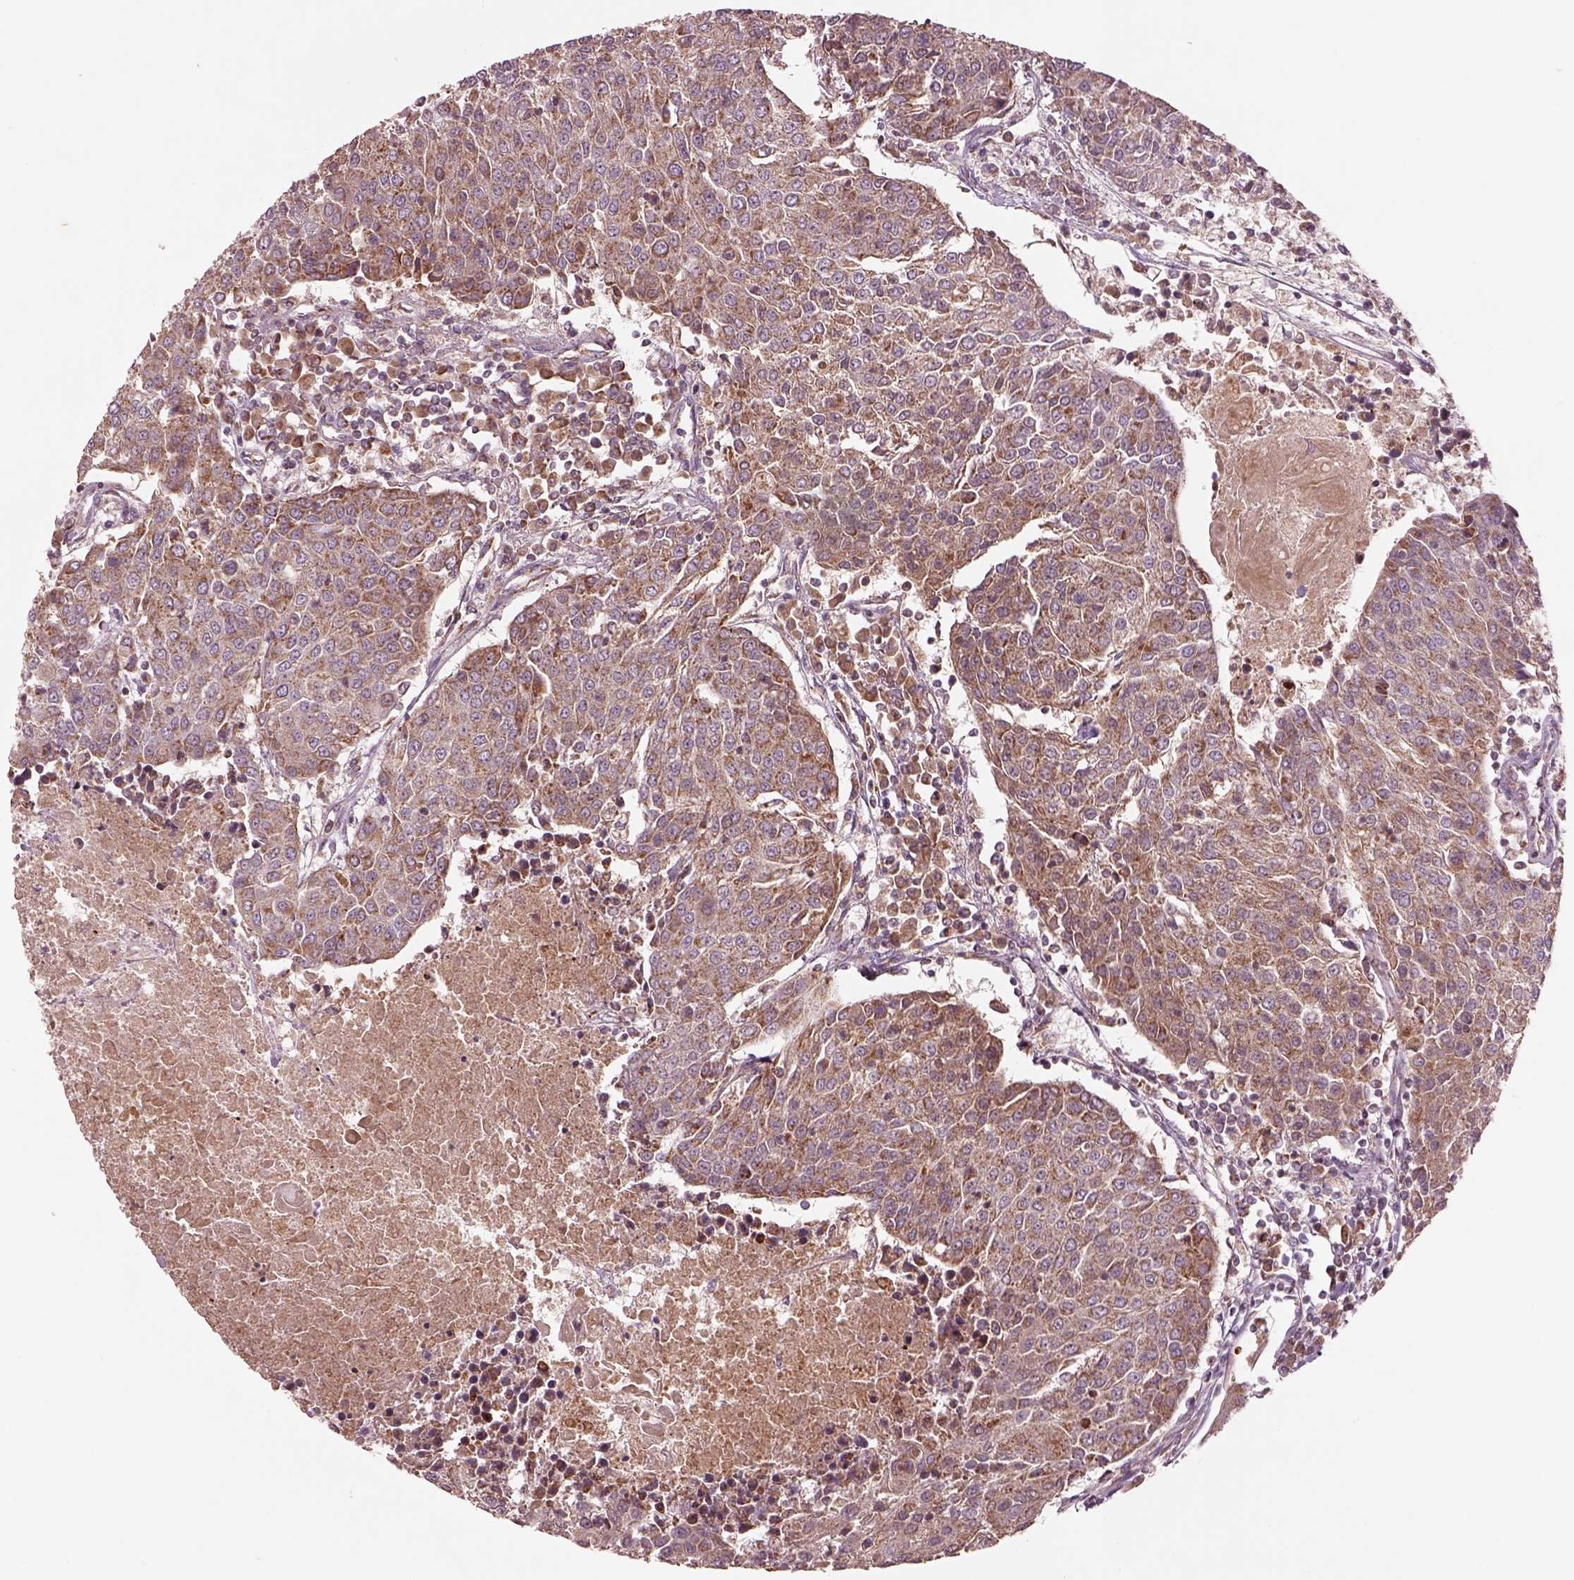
{"staining": {"intensity": "weak", "quantity": ">75%", "location": "cytoplasmic/membranous"}, "tissue": "urothelial cancer", "cell_type": "Tumor cells", "image_type": "cancer", "snomed": [{"axis": "morphology", "description": "Urothelial carcinoma, High grade"}, {"axis": "topography", "description": "Urinary bladder"}], "caption": "Immunohistochemical staining of human high-grade urothelial carcinoma shows low levels of weak cytoplasmic/membranous positivity in about >75% of tumor cells.", "gene": "SLC25A5", "patient": {"sex": "female", "age": 85}}